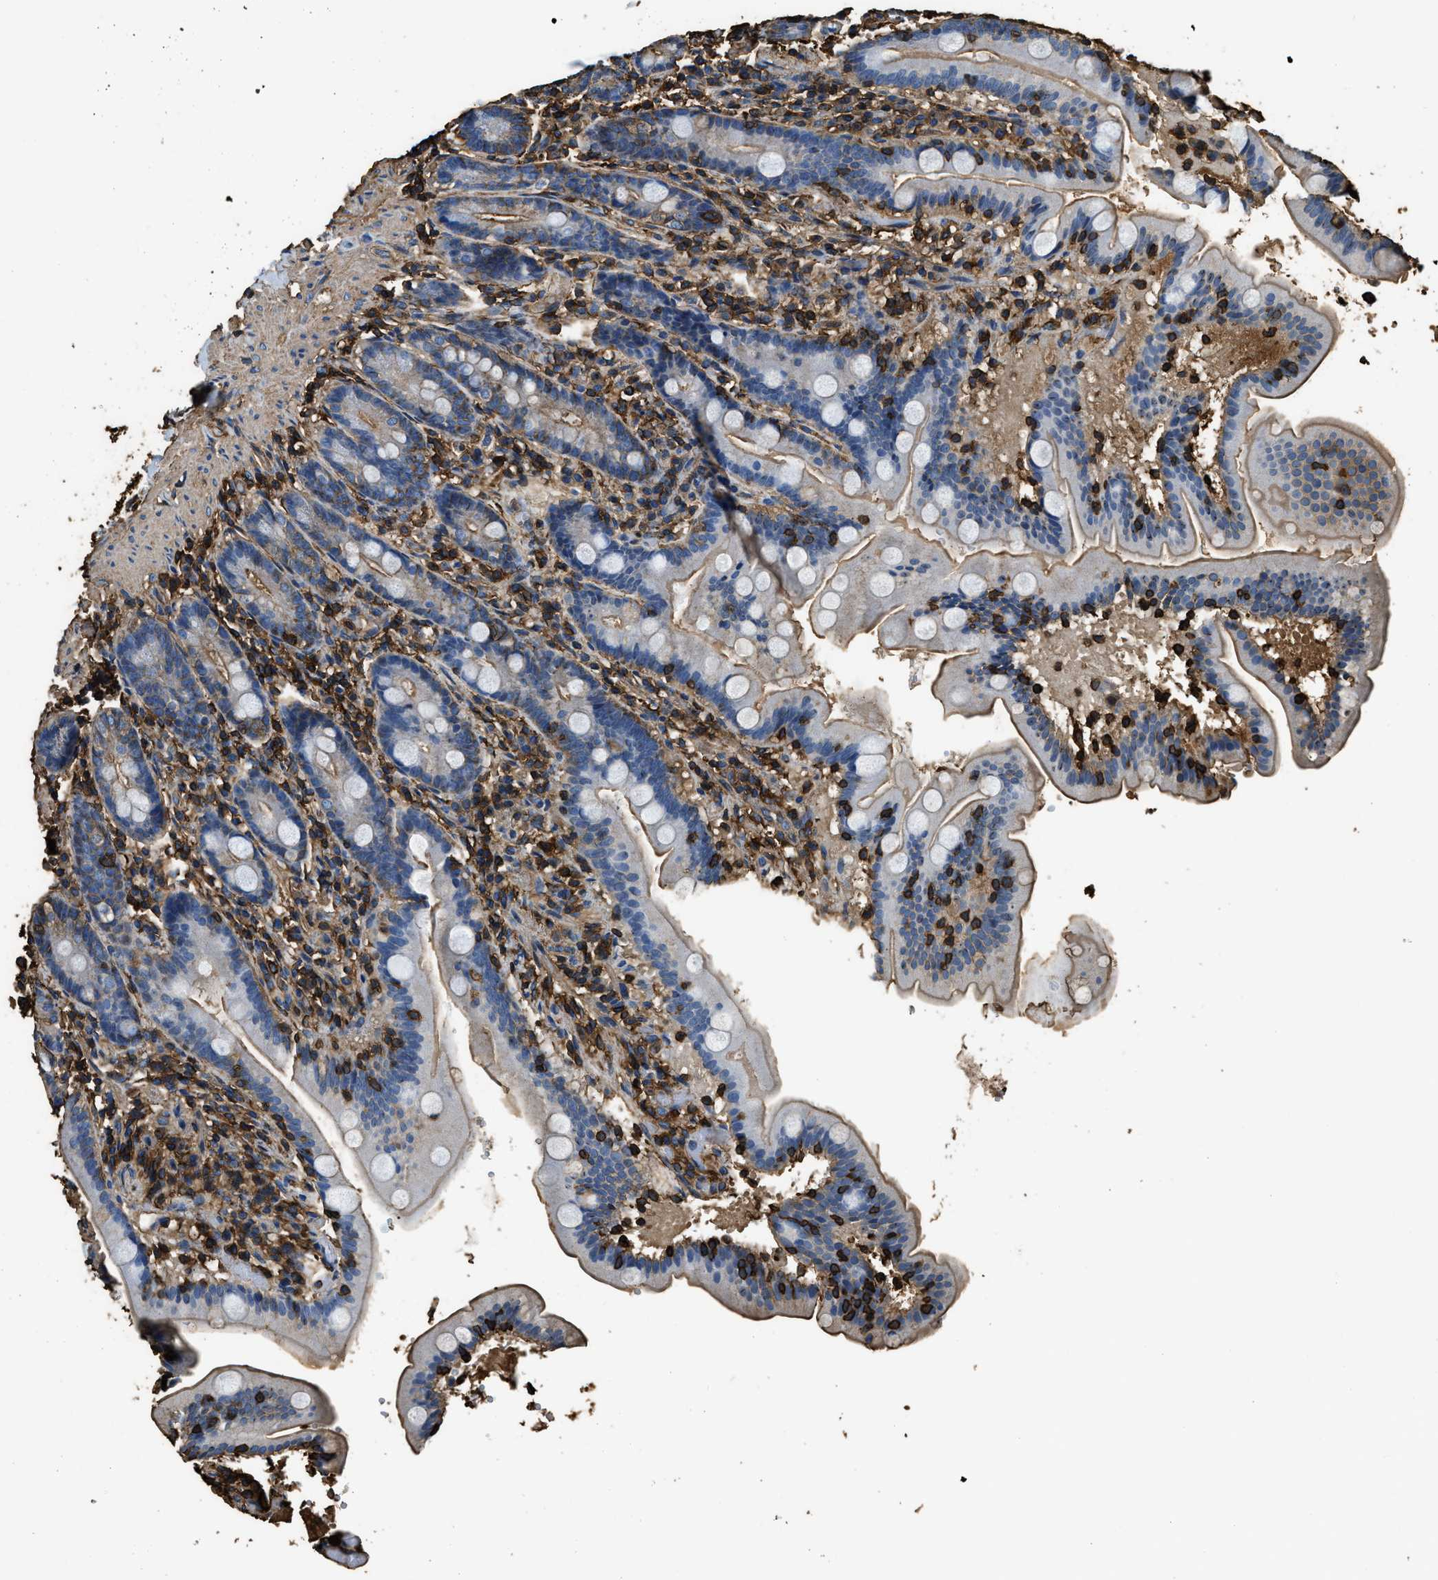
{"staining": {"intensity": "moderate", "quantity": "25%-75%", "location": "cytoplasmic/membranous"}, "tissue": "duodenum", "cell_type": "Glandular cells", "image_type": "normal", "snomed": [{"axis": "morphology", "description": "Normal tissue, NOS"}, {"axis": "topography", "description": "Duodenum"}], "caption": "The photomicrograph reveals a brown stain indicating the presence of a protein in the cytoplasmic/membranous of glandular cells in duodenum.", "gene": "ACCS", "patient": {"sex": "male", "age": 54}}